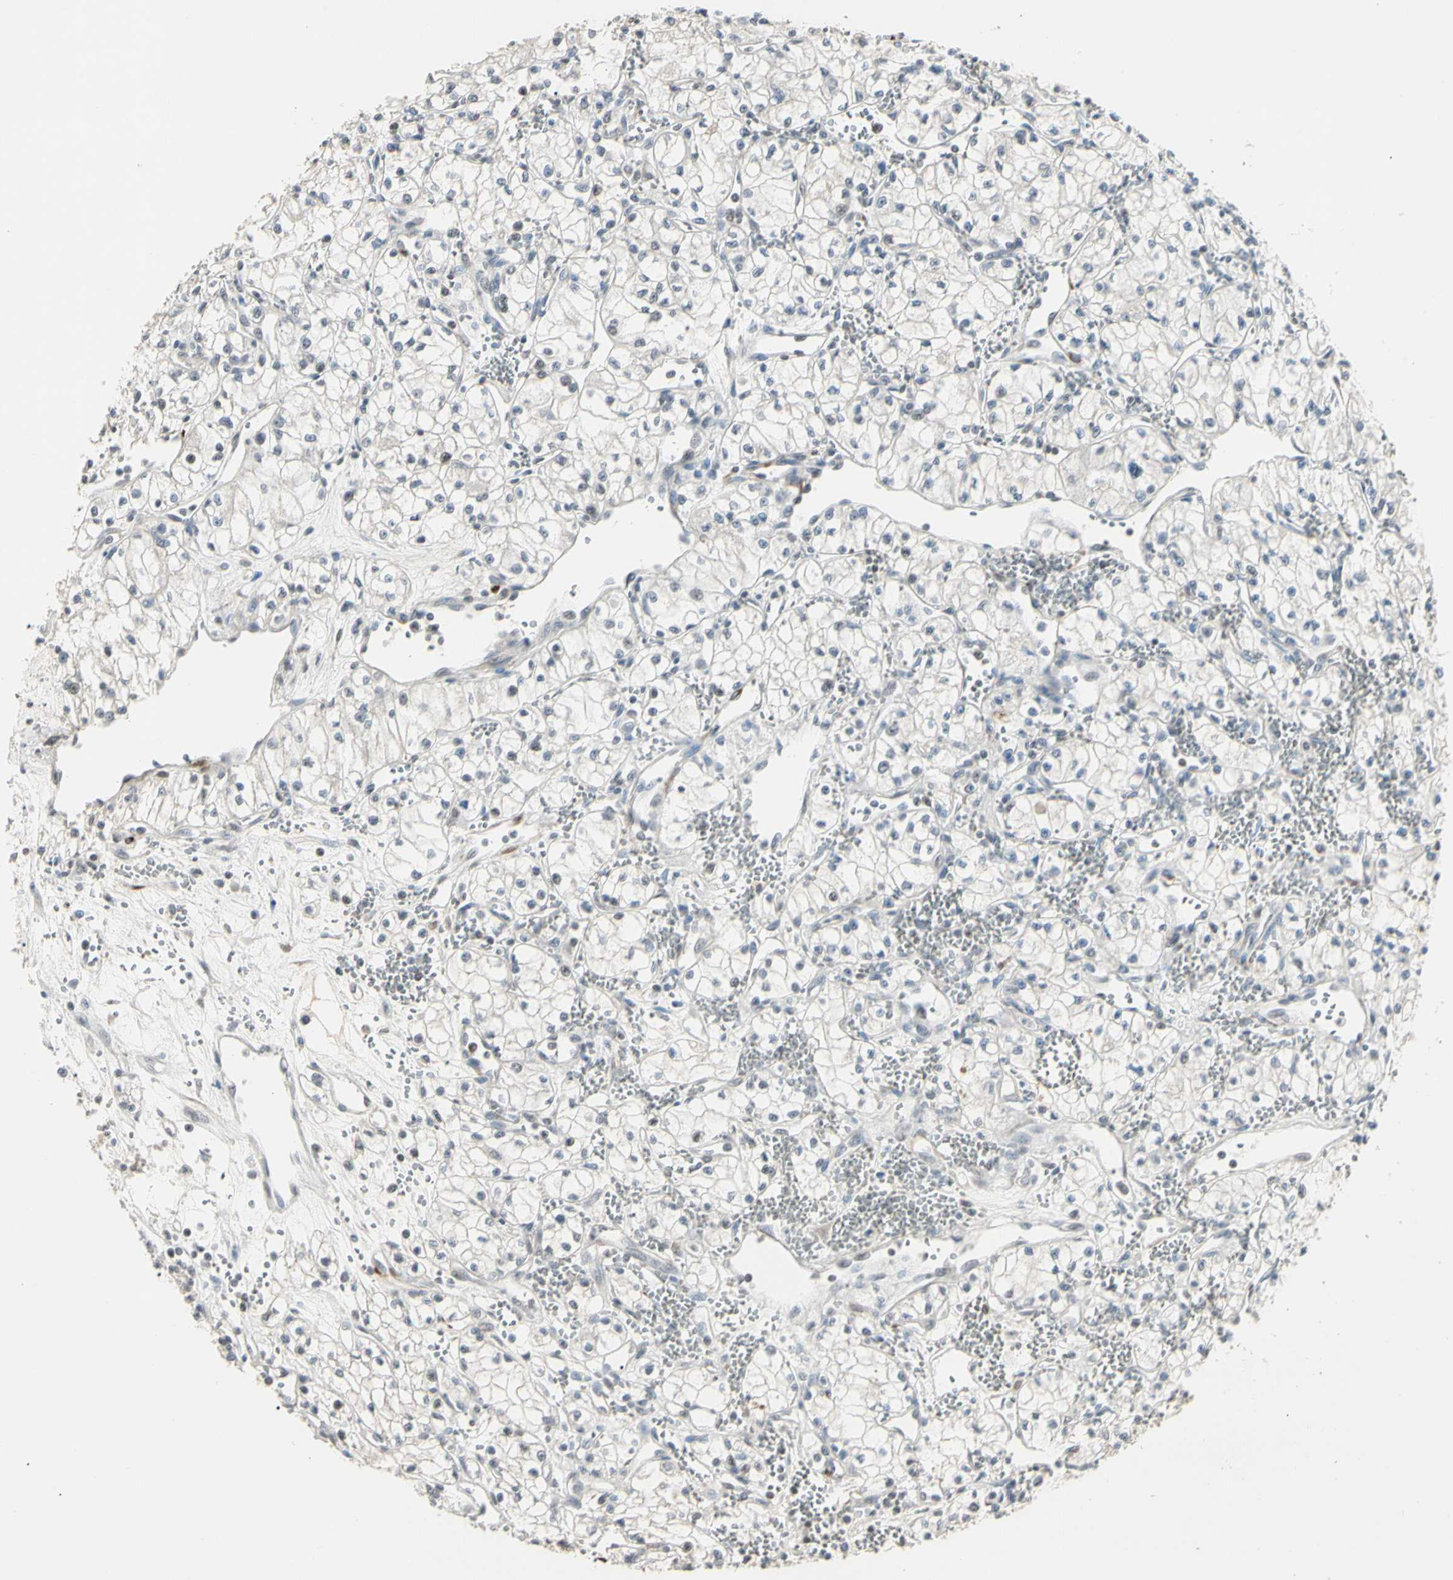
{"staining": {"intensity": "negative", "quantity": "none", "location": "none"}, "tissue": "renal cancer", "cell_type": "Tumor cells", "image_type": "cancer", "snomed": [{"axis": "morphology", "description": "Normal tissue, NOS"}, {"axis": "morphology", "description": "Adenocarcinoma, NOS"}, {"axis": "topography", "description": "Kidney"}], "caption": "Immunohistochemical staining of human adenocarcinoma (renal) demonstrates no significant staining in tumor cells.", "gene": "GREM1", "patient": {"sex": "male", "age": 59}}